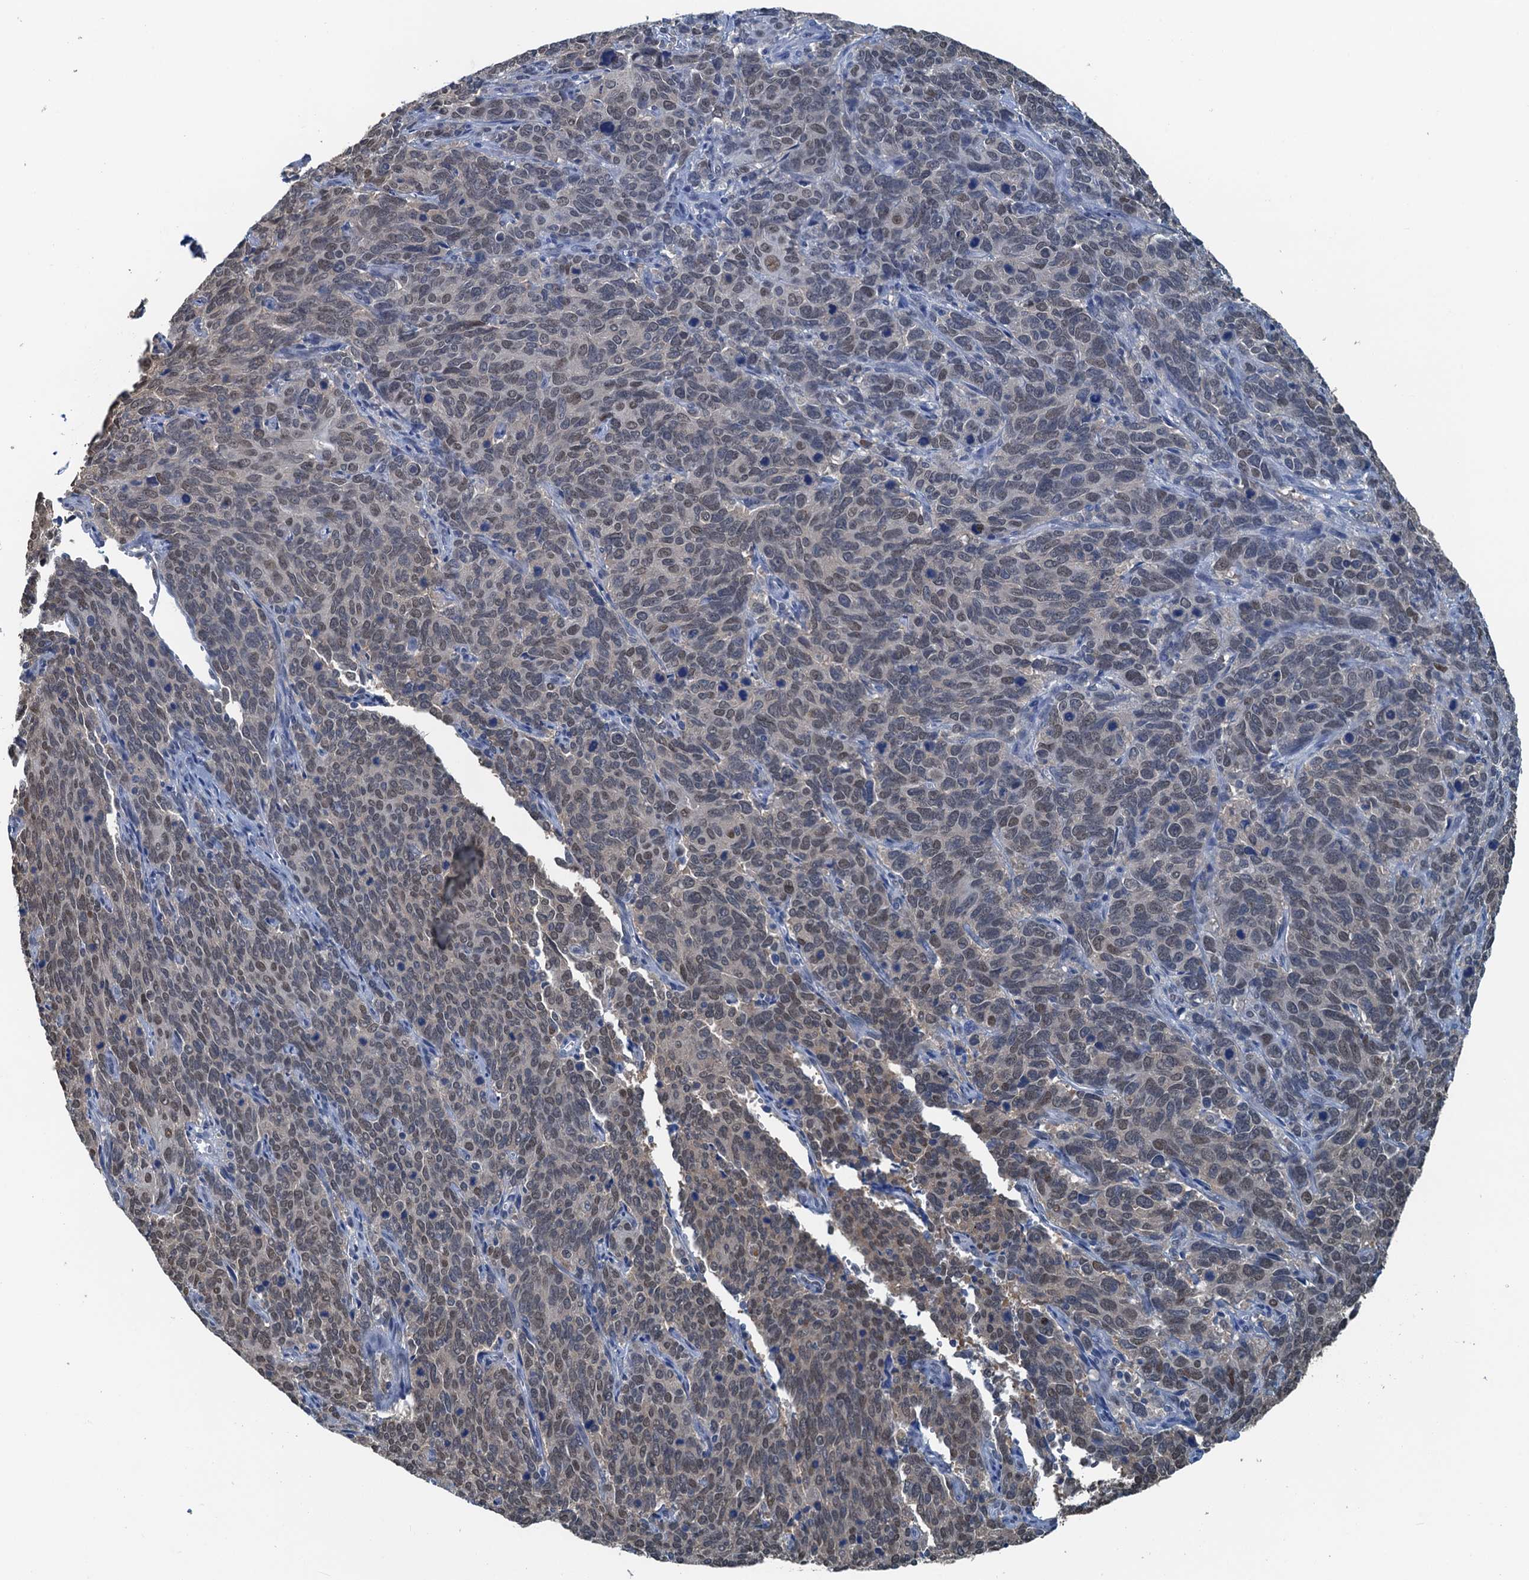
{"staining": {"intensity": "weak", "quantity": "<25%", "location": "nuclear"}, "tissue": "cervical cancer", "cell_type": "Tumor cells", "image_type": "cancer", "snomed": [{"axis": "morphology", "description": "Squamous cell carcinoma, NOS"}, {"axis": "topography", "description": "Cervix"}], "caption": "Squamous cell carcinoma (cervical) was stained to show a protein in brown. There is no significant positivity in tumor cells. (Immunohistochemistry (ihc), brightfield microscopy, high magnification).", "gene": "AHCY", "patient": {"sex": "female", "age": 60}}